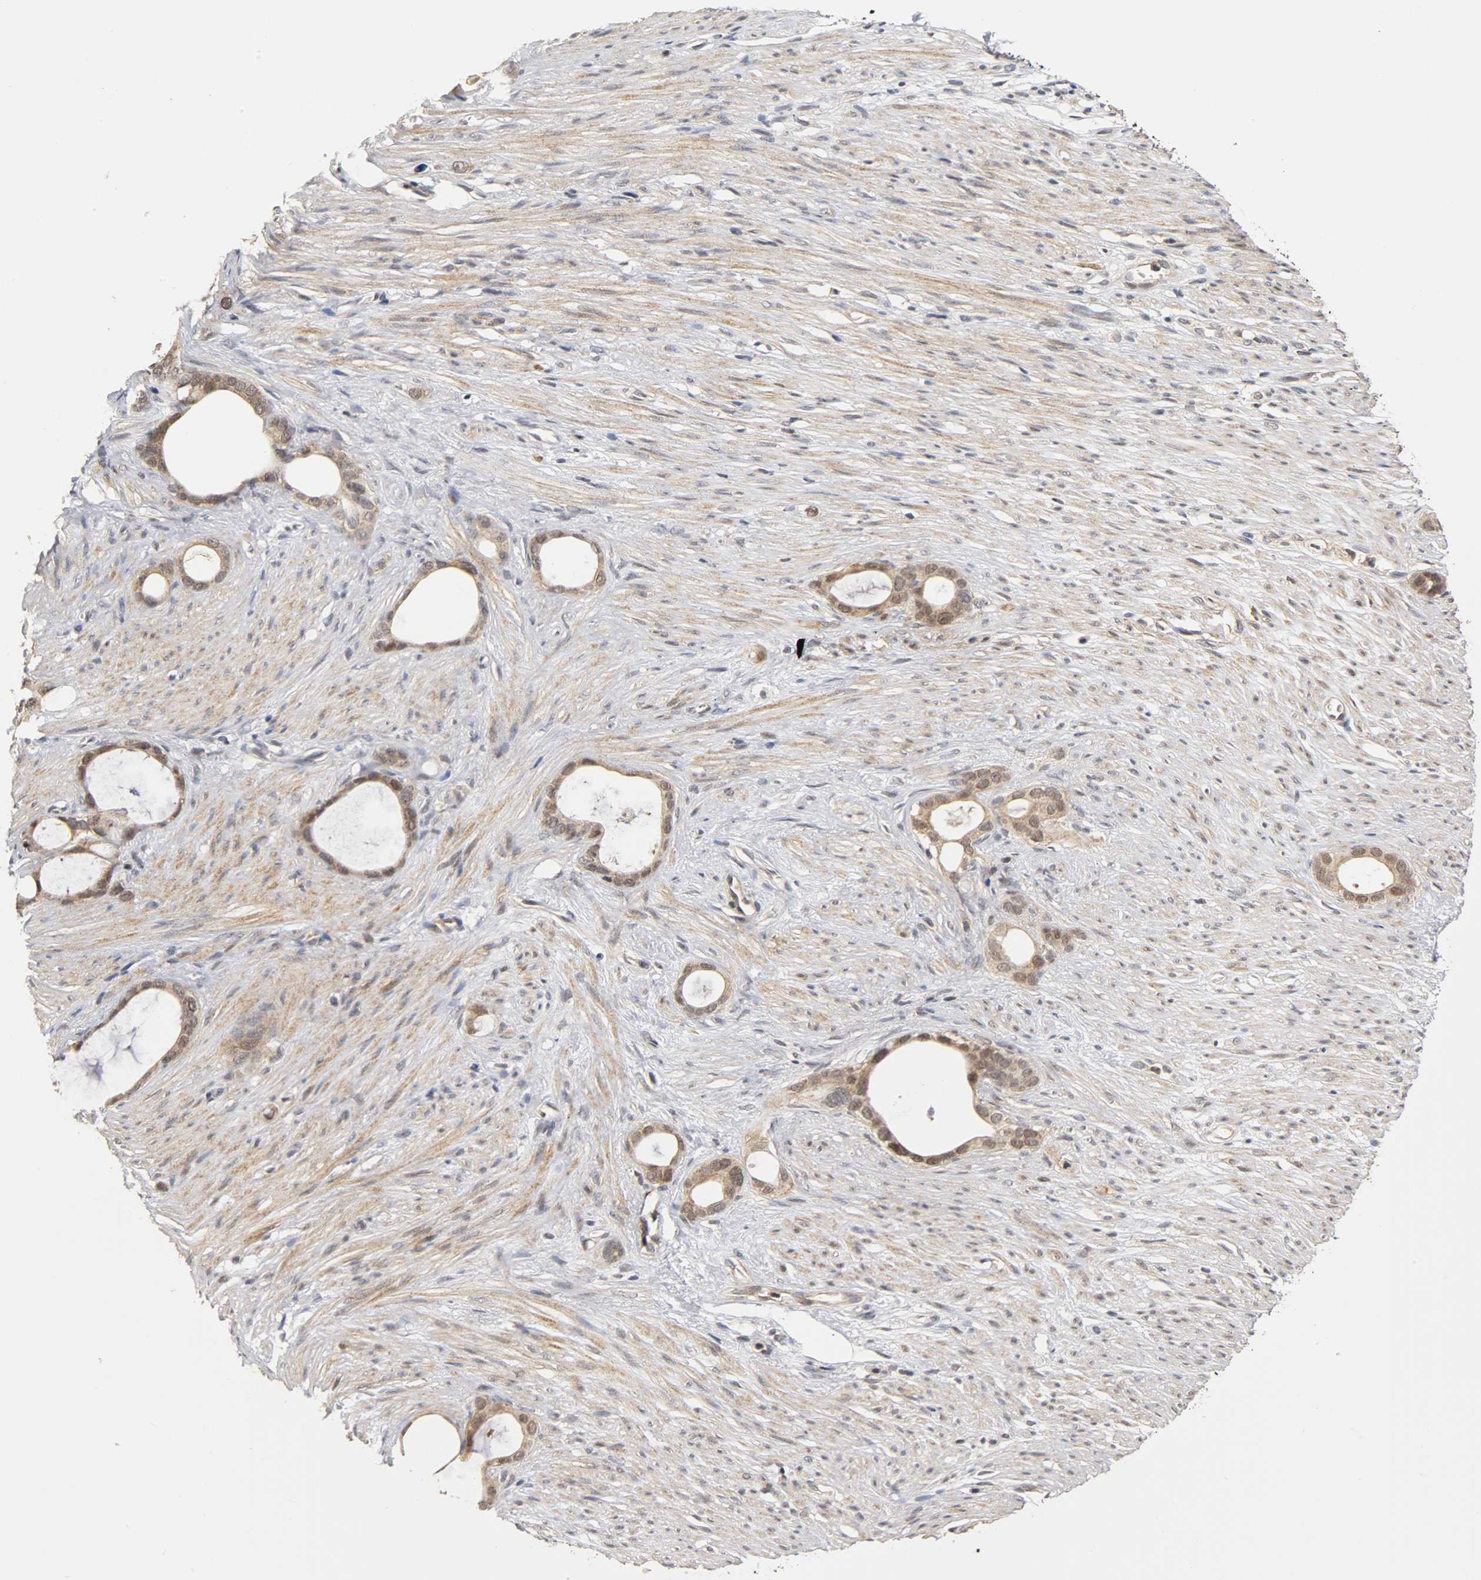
{"staining": {"intensity": "moderate", "quantity": "25%-75%", "location": "cytoplasmic/membranous,nuclear"}, "tissue": "stomach cancer", "cell_type": "Tumor cells", "image_type": "cancer", "snomed": [{"axis": "morphology", "description": "Adenocarcinoma, NOS"}, {"axis": "topography", "description": "Stomach"}], "caption": "Adenocarcinoma (stomach) was stained to show a protein in brown. There is medium levels of moderate cytoplasmic/membranous and nuclear expression in approximately 25%-75% of tumor cells.", "gene": "UBE2M", "patient": {"sex": "female", "age": 75}}